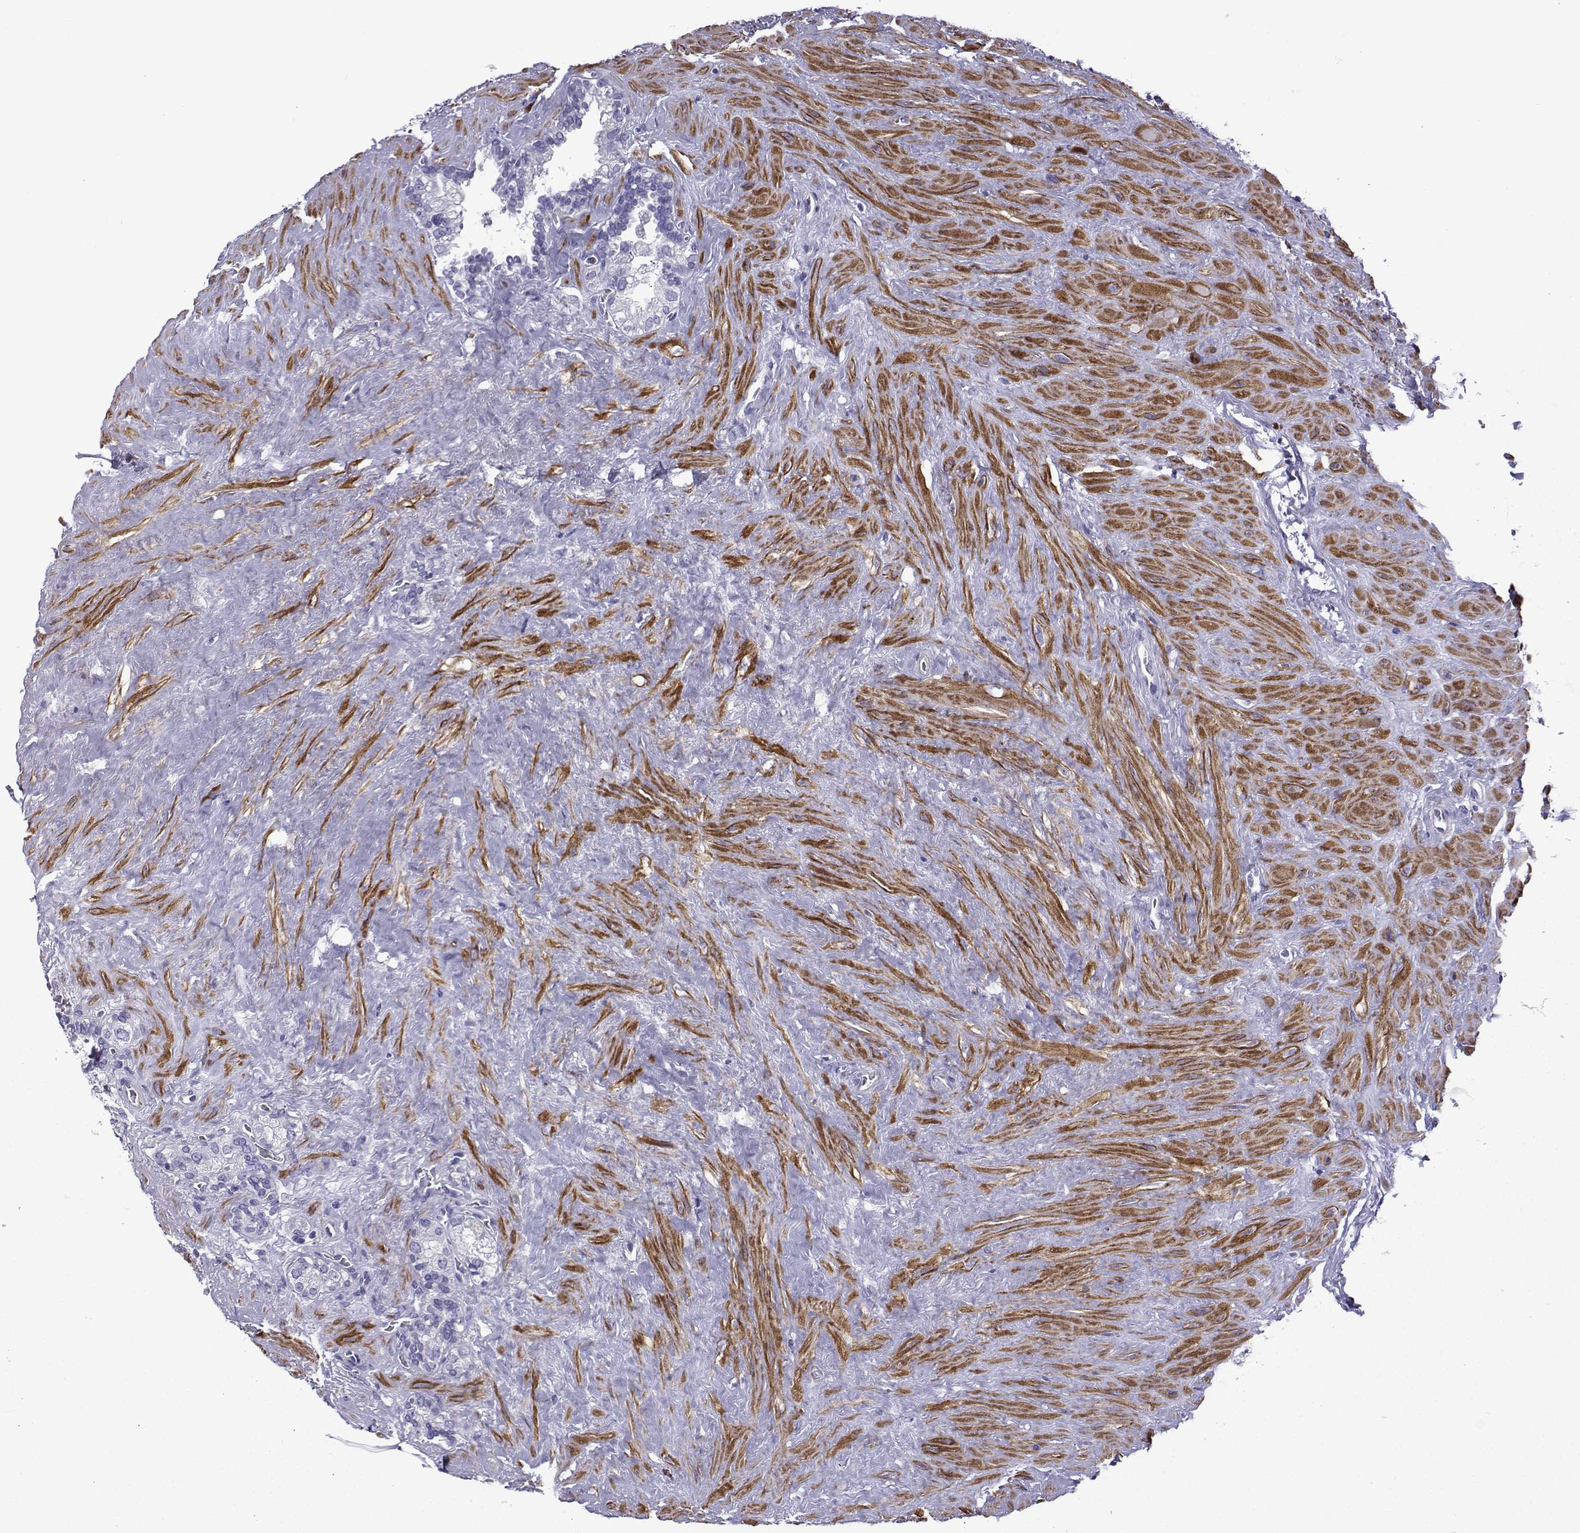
{"staining": {"intensity": "negative", "quantity": "none", "location": "none"}, "tissue": "seminal vesicle", "cell_type": "Glandular cells", "image_type": "normal", "snomed": [{"axis": "morphology", "description": "Normal tissue, NOS"}, {"axis": "topography", "description": "Seminal veicle"}], "caption": "This is a histopathology image of IHC staining of benign seminal vesicle, which shows no staining in glandular cells.", "gene": "KCNF1", "patient": {"sex": "male", "age": 71}}